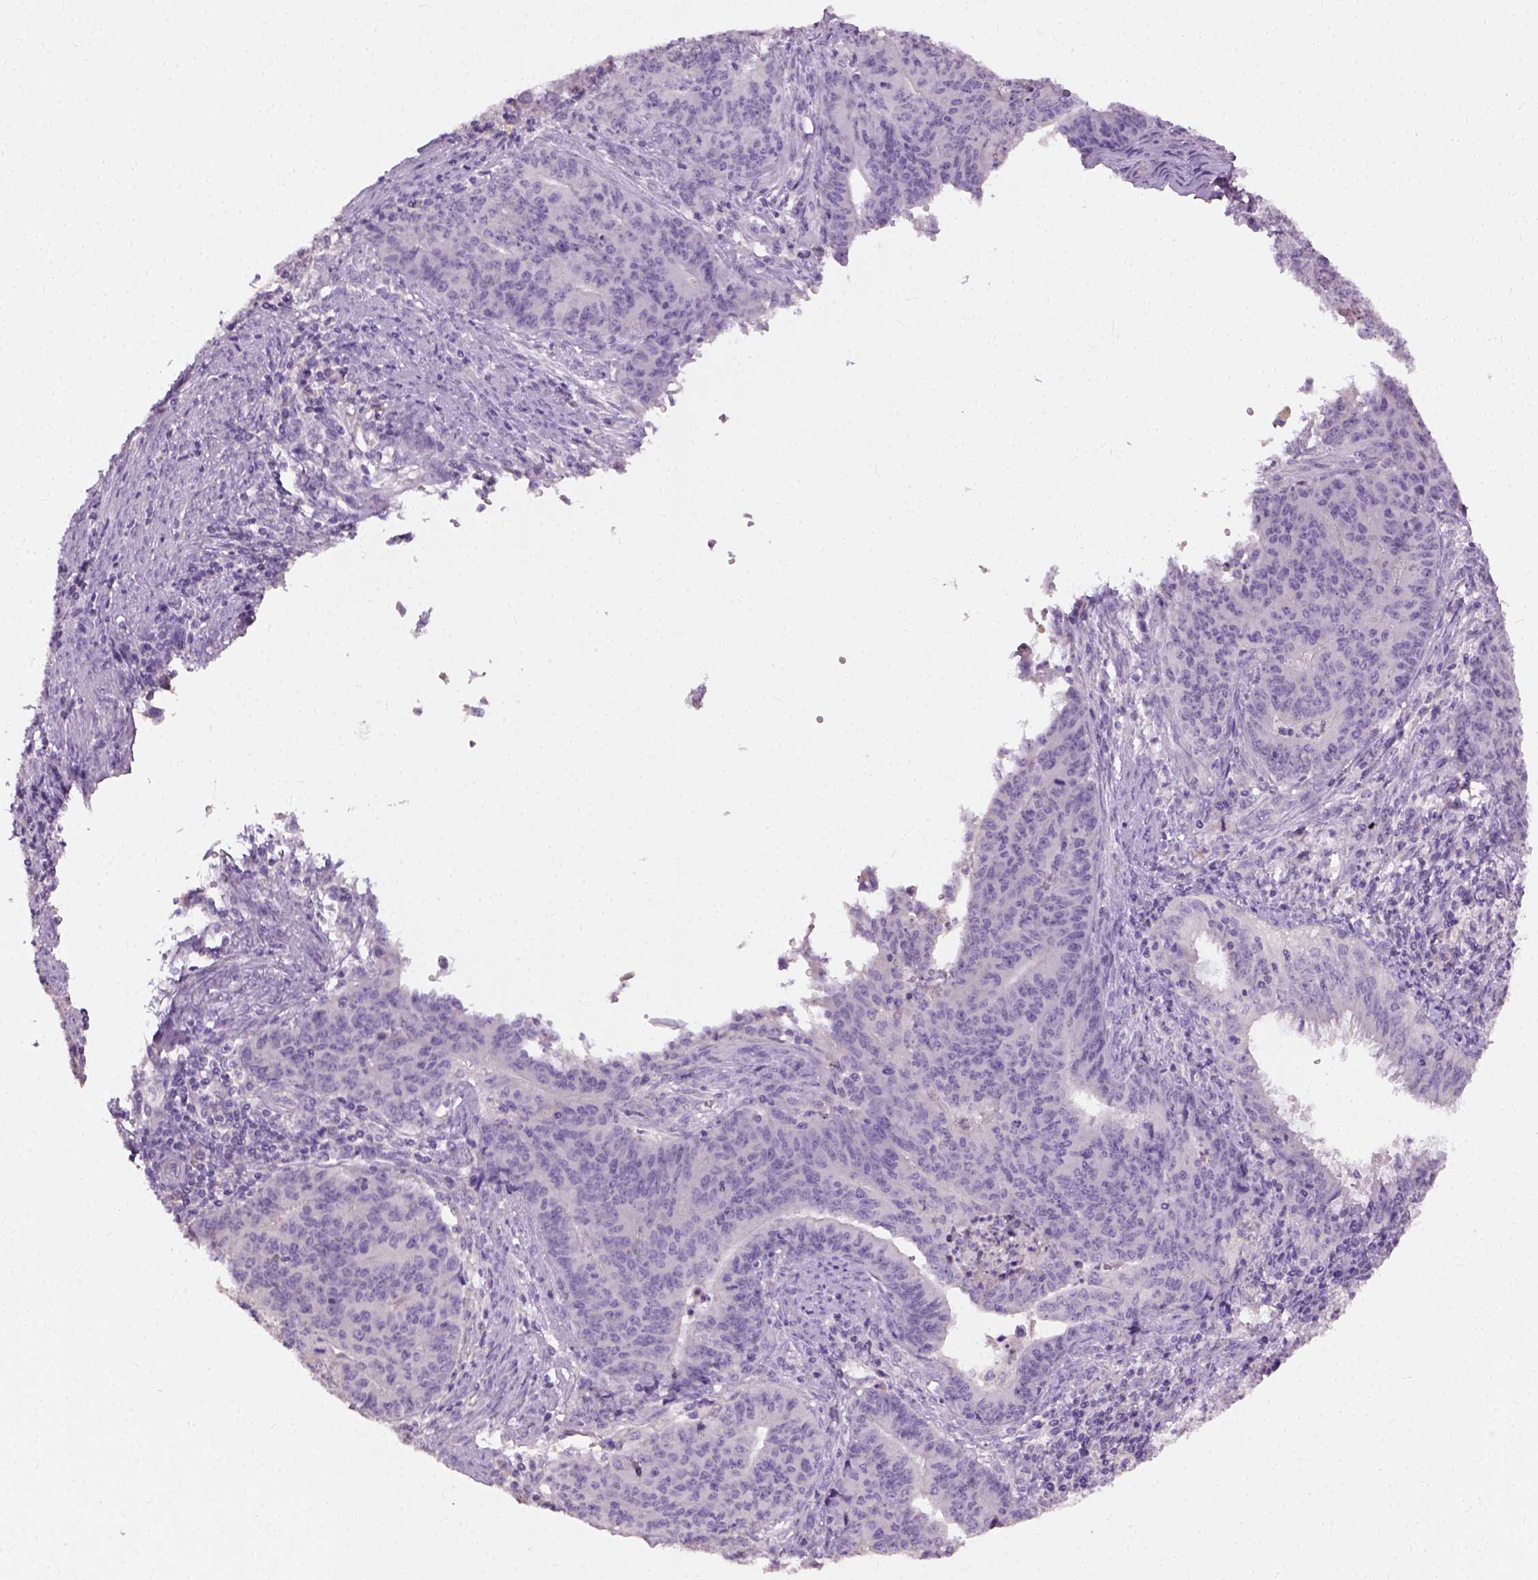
{"staining": {"intensity": "negative", "quantity": "none", "location": "none"}, "tissue": "endometrial cancer", "cell_type": "Tumor cells", "image_type": "cancer", "snomed": [{"axis": "morphology", "description": "Adenocarcinoma, NOS"}, {"axis": "topography", "description": "Endometrium"}], "caption": "Immunohistochemistry of human endometrial cancer (adenocarcinoma) demonstrates no positivity in tumor cells.", "gene": "DHCR24", "patient": {"sex": "female", "age": 59}}